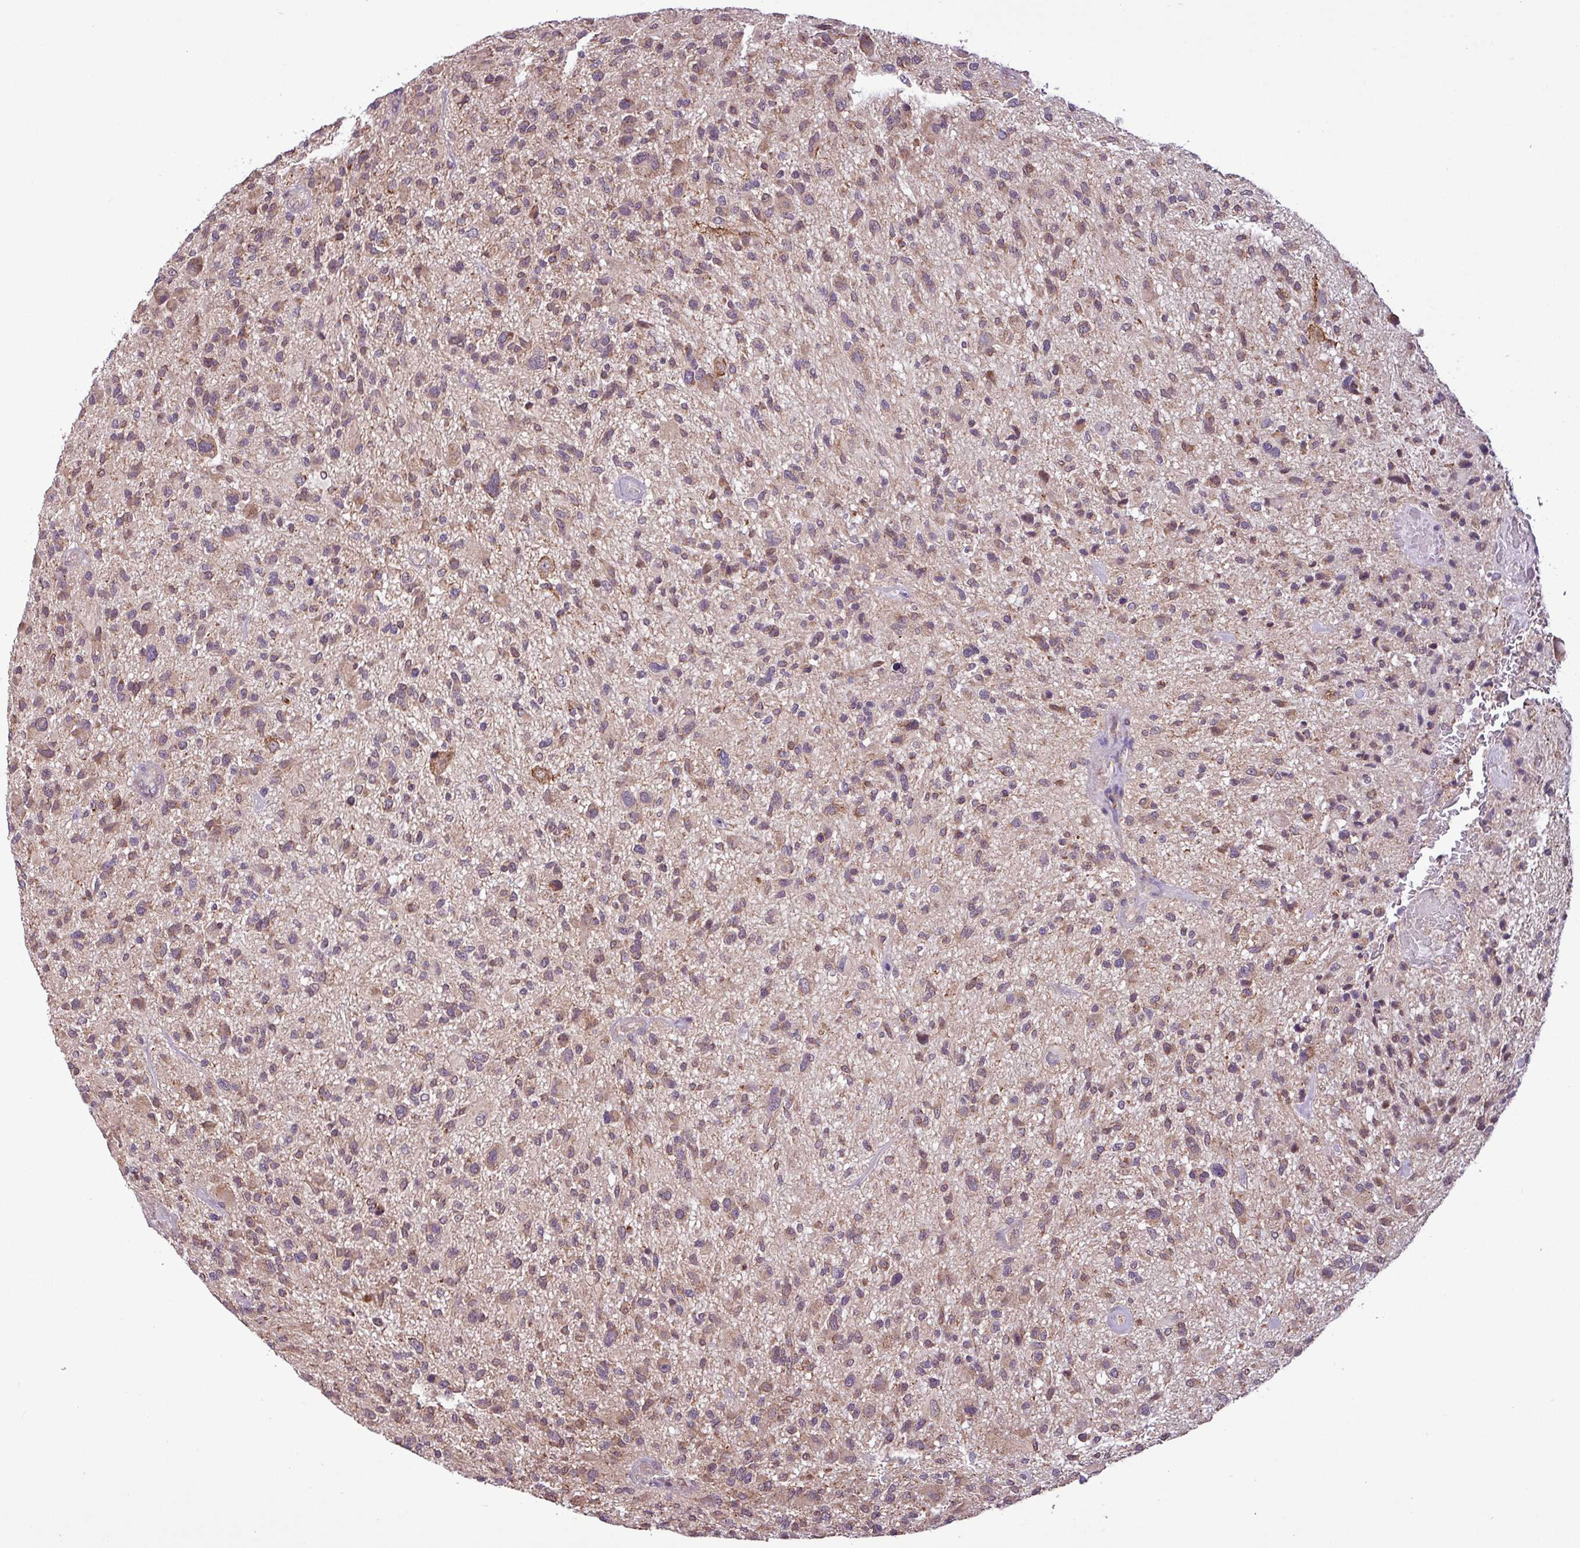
{"staining": {"intensity": "moderate", "quantity": ">75%", "location": "cytoplasmic/membranous"}, "tissue": "glioma", "cell_type": "Tumor cells", "image_type": "cancer", "snomed": [{"axis": "morphology", "description": "Glioma, malignant, High grade"}, {"axis": "topography", "description": "Brain"}], "caption": "IHC (DAB) staining of human glioma shows moderate cytoplasmic/membranous protein staining in approximately >75% of tumor cells. Nuclei are stained in blue.", "gene": "MCTP2", "patient": {"sex": "male", "age": 47}}